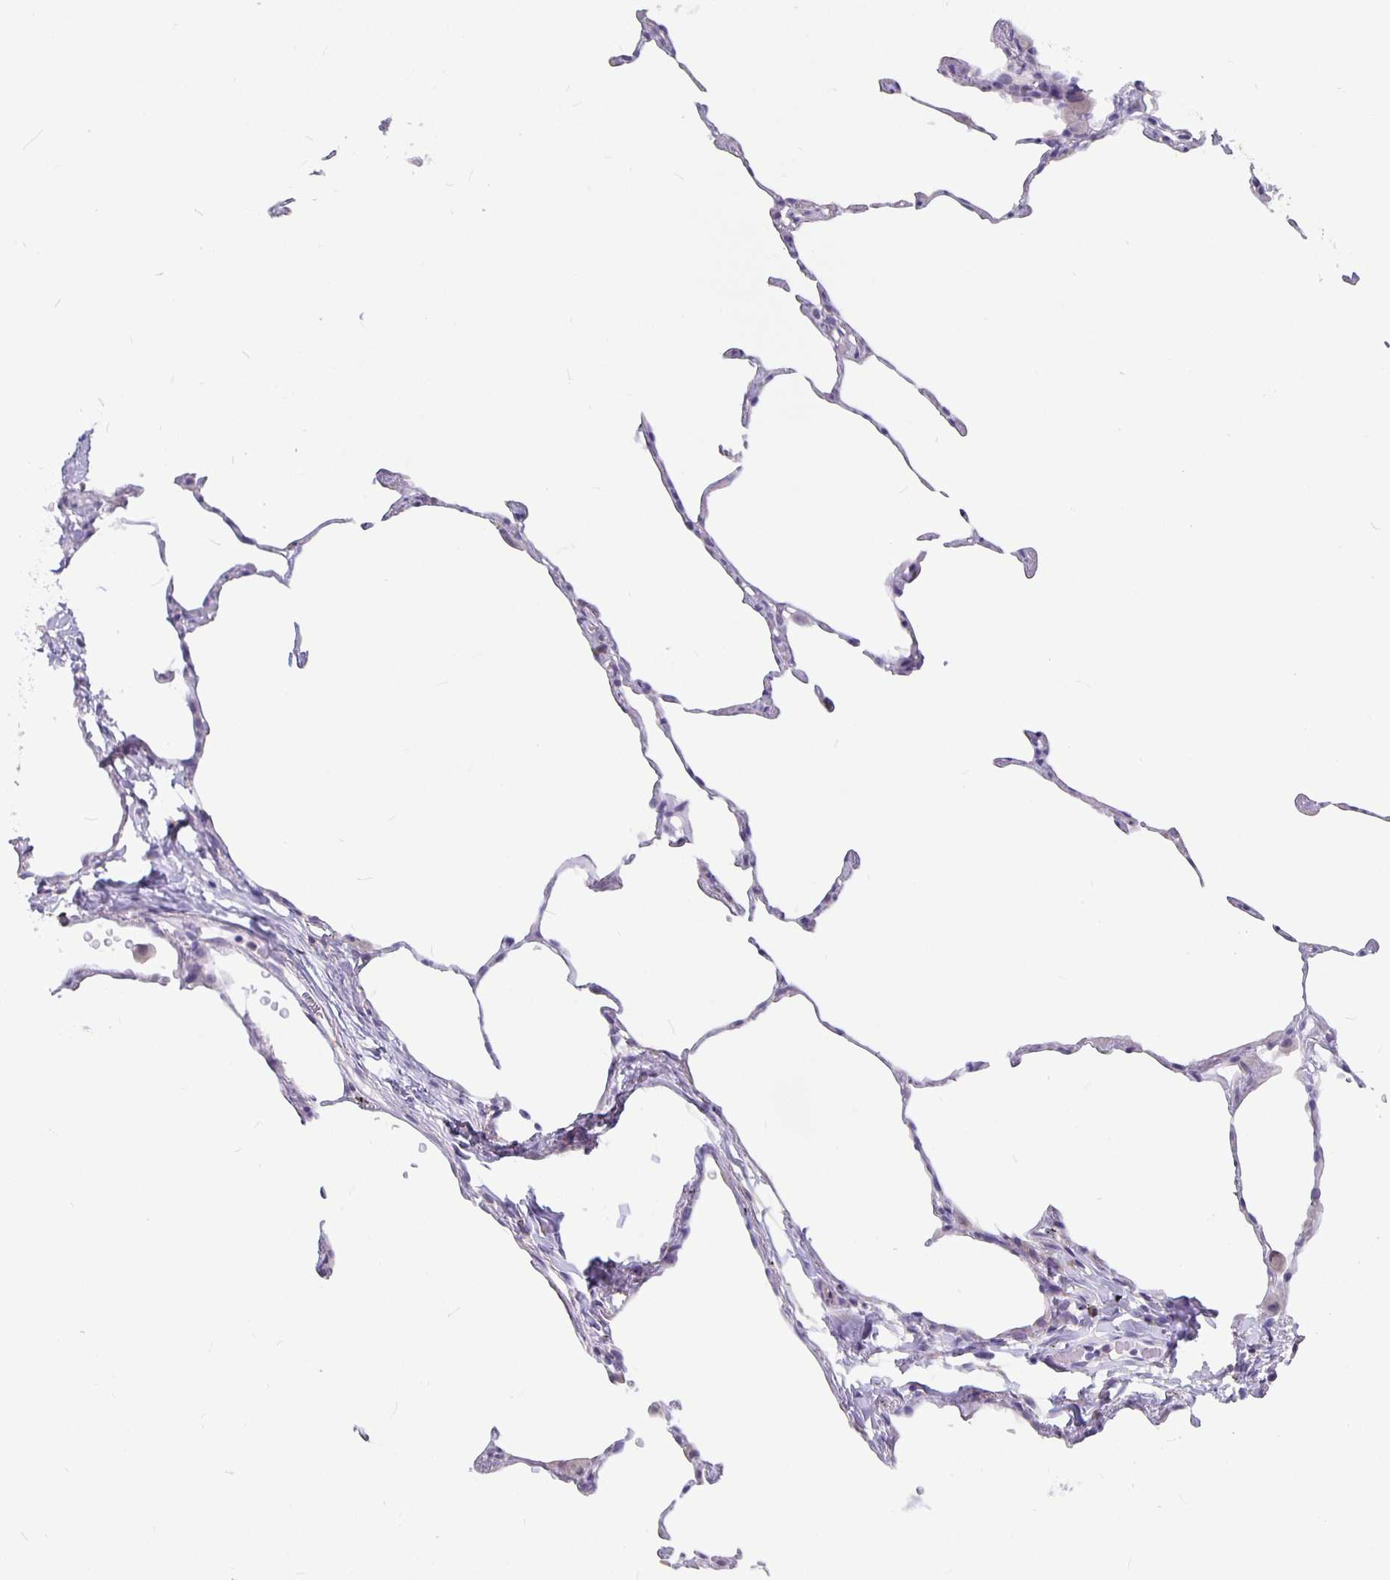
{"staining": {"intensity": "negative", "quantity": "none", "location": "none"}, "tissue": "lung", "cell_type": "Alveolar cells", "image_type": "normal", "snomed": [{"axis": "morphology", "description": "Normal tissue, NOS"}, {"axis": "topography", "description": "Lung"}], "caption": "Alveolar cells show no significant staining in unremarkable lung. (Immunohistochemistry (ihc), brightfield microscopy, high magnification).", "gene": "GPX4", "patient": {"sex": "female", "age": 57}}